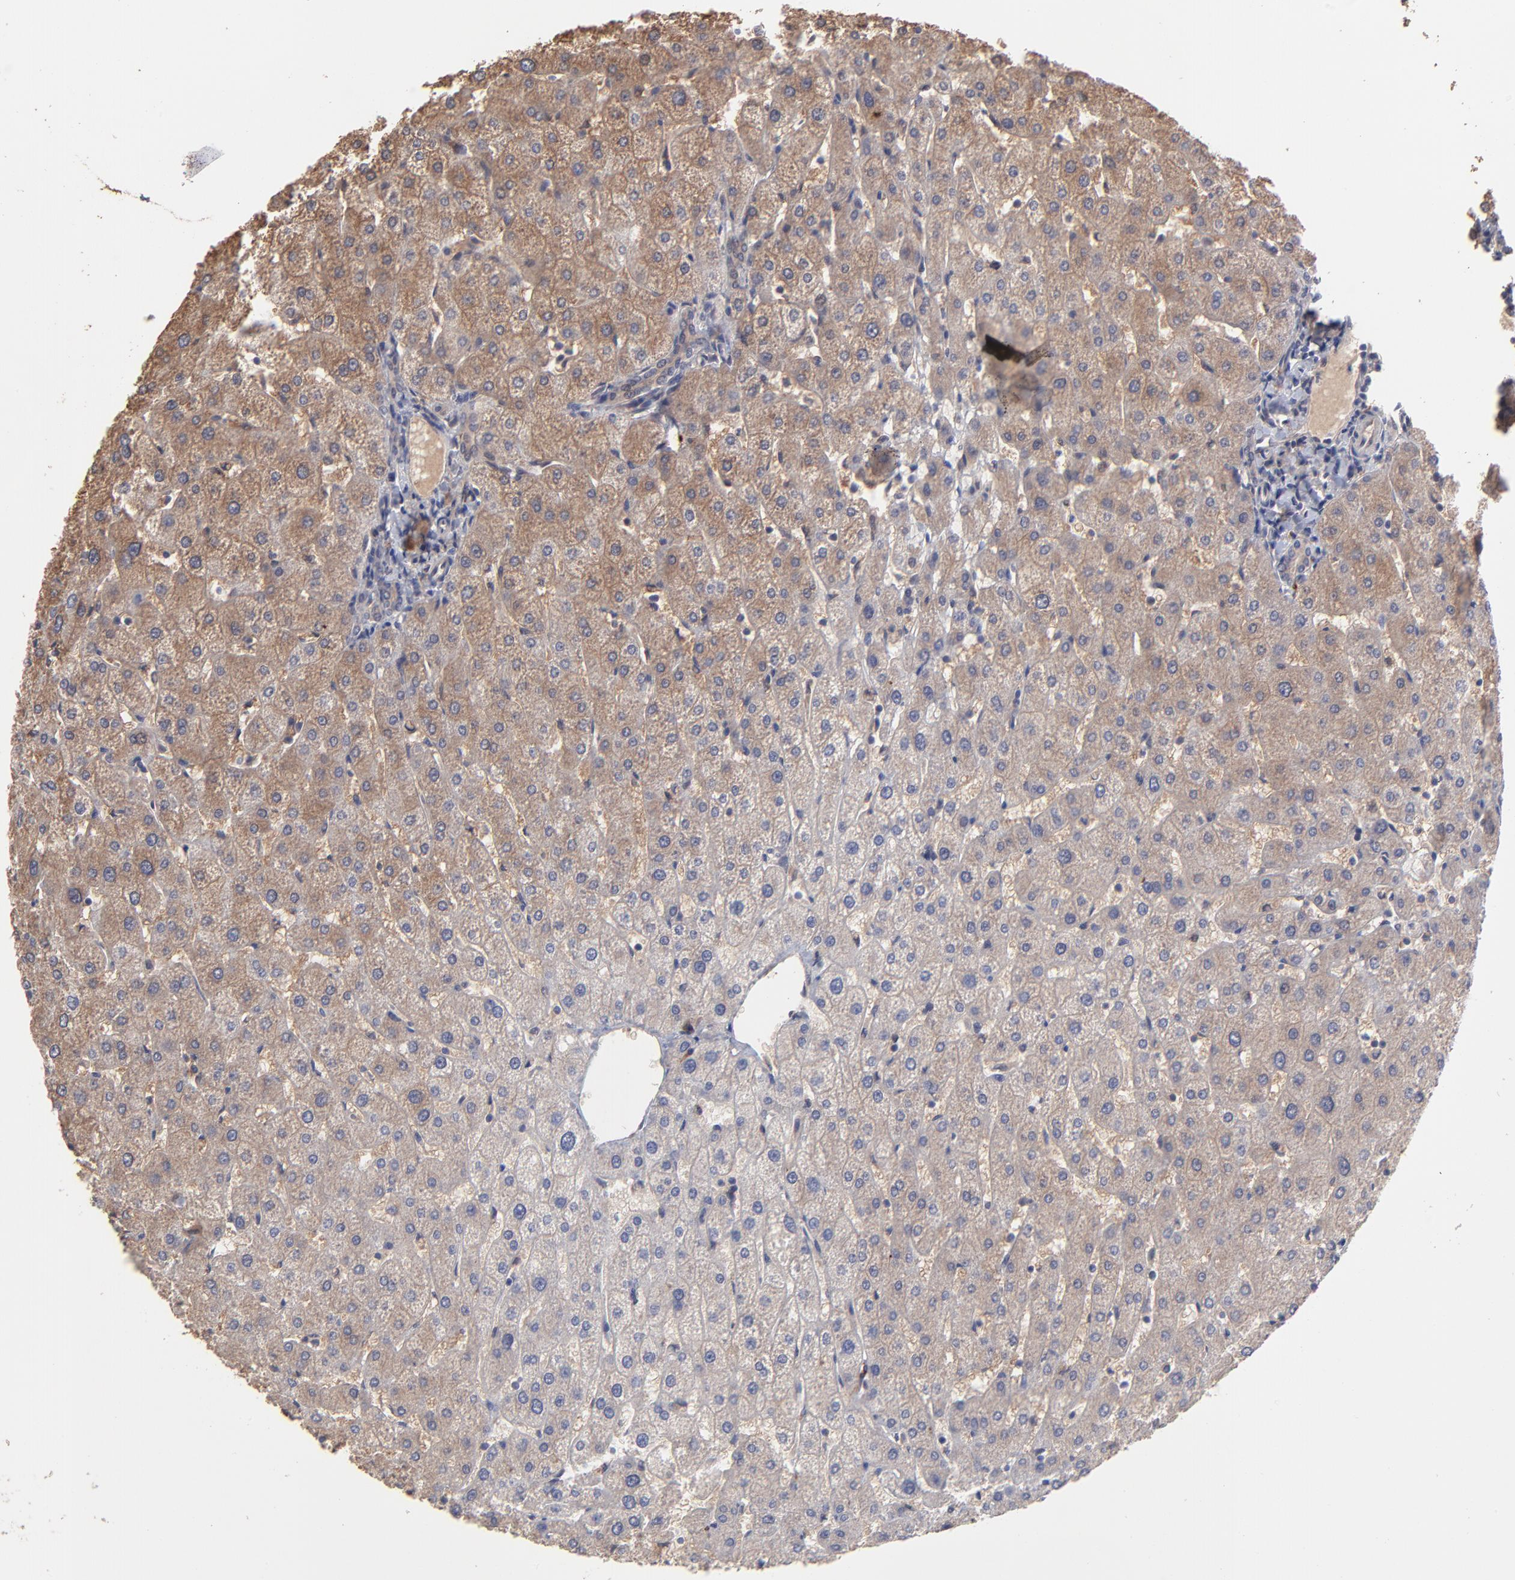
{"staining": {"intensity": "moderate", "quantity": ">75%", "location": "cytoplasmic/membranous"}, "tissue": "liver", "cell_type": "Cholangiocytes", "image_type": "normal", "snomed": [{"axis": "morphology", "description": "Normal tissue, NOS"}, {"axis": "topography", "description": "Liver"}], "caption": "Brown immunohistochemical staining in normal liver shows moderate cytoplasmic/membranous expression in about >75% of cholangiocytes. The staining was performed using DAB, with brown indicating positive protein expression. Nuclei are stained blue with hematoxylin.", "gene": "CHL1", "patient": {"sex": "male", "age": 67}}